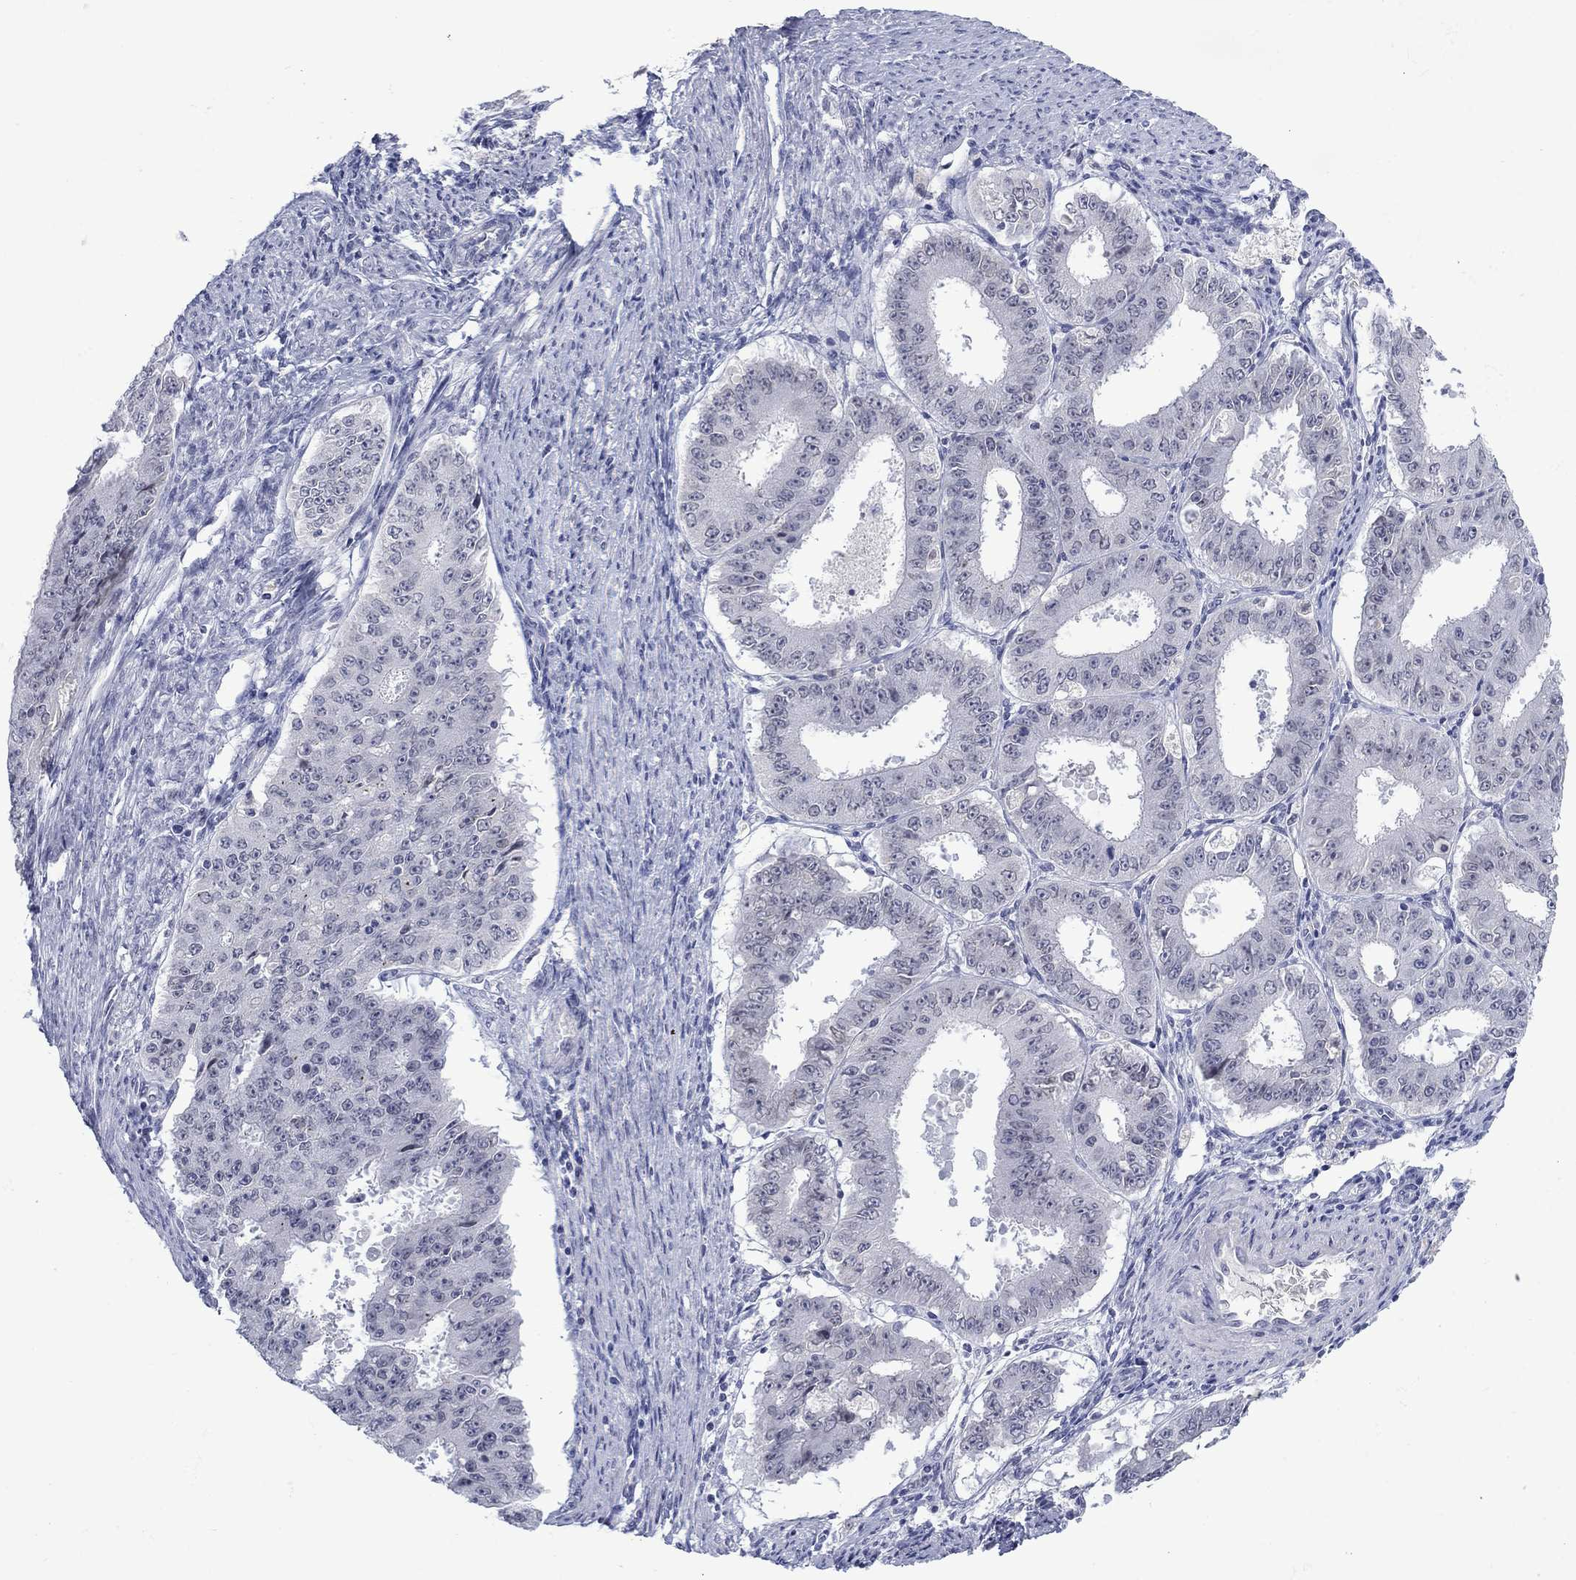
{"staining": {"intensity": "negative", "quantity": "none", "location": "none"}, "tissue": "ovarian cancer", "cell_type": "Tumor cells", "image_type": "cancer", "snomed": [{"axis": "morphology", "description": "Carcinoma, endometroid"}, {"axis": "topography", "description": "Ovary"}], "caption": "Photomicrograph shows no protein staining in tumor cells of ovarian cancer tissue.", "gene": "NSMF", "patient": {"sex": "female", "age": 42}}